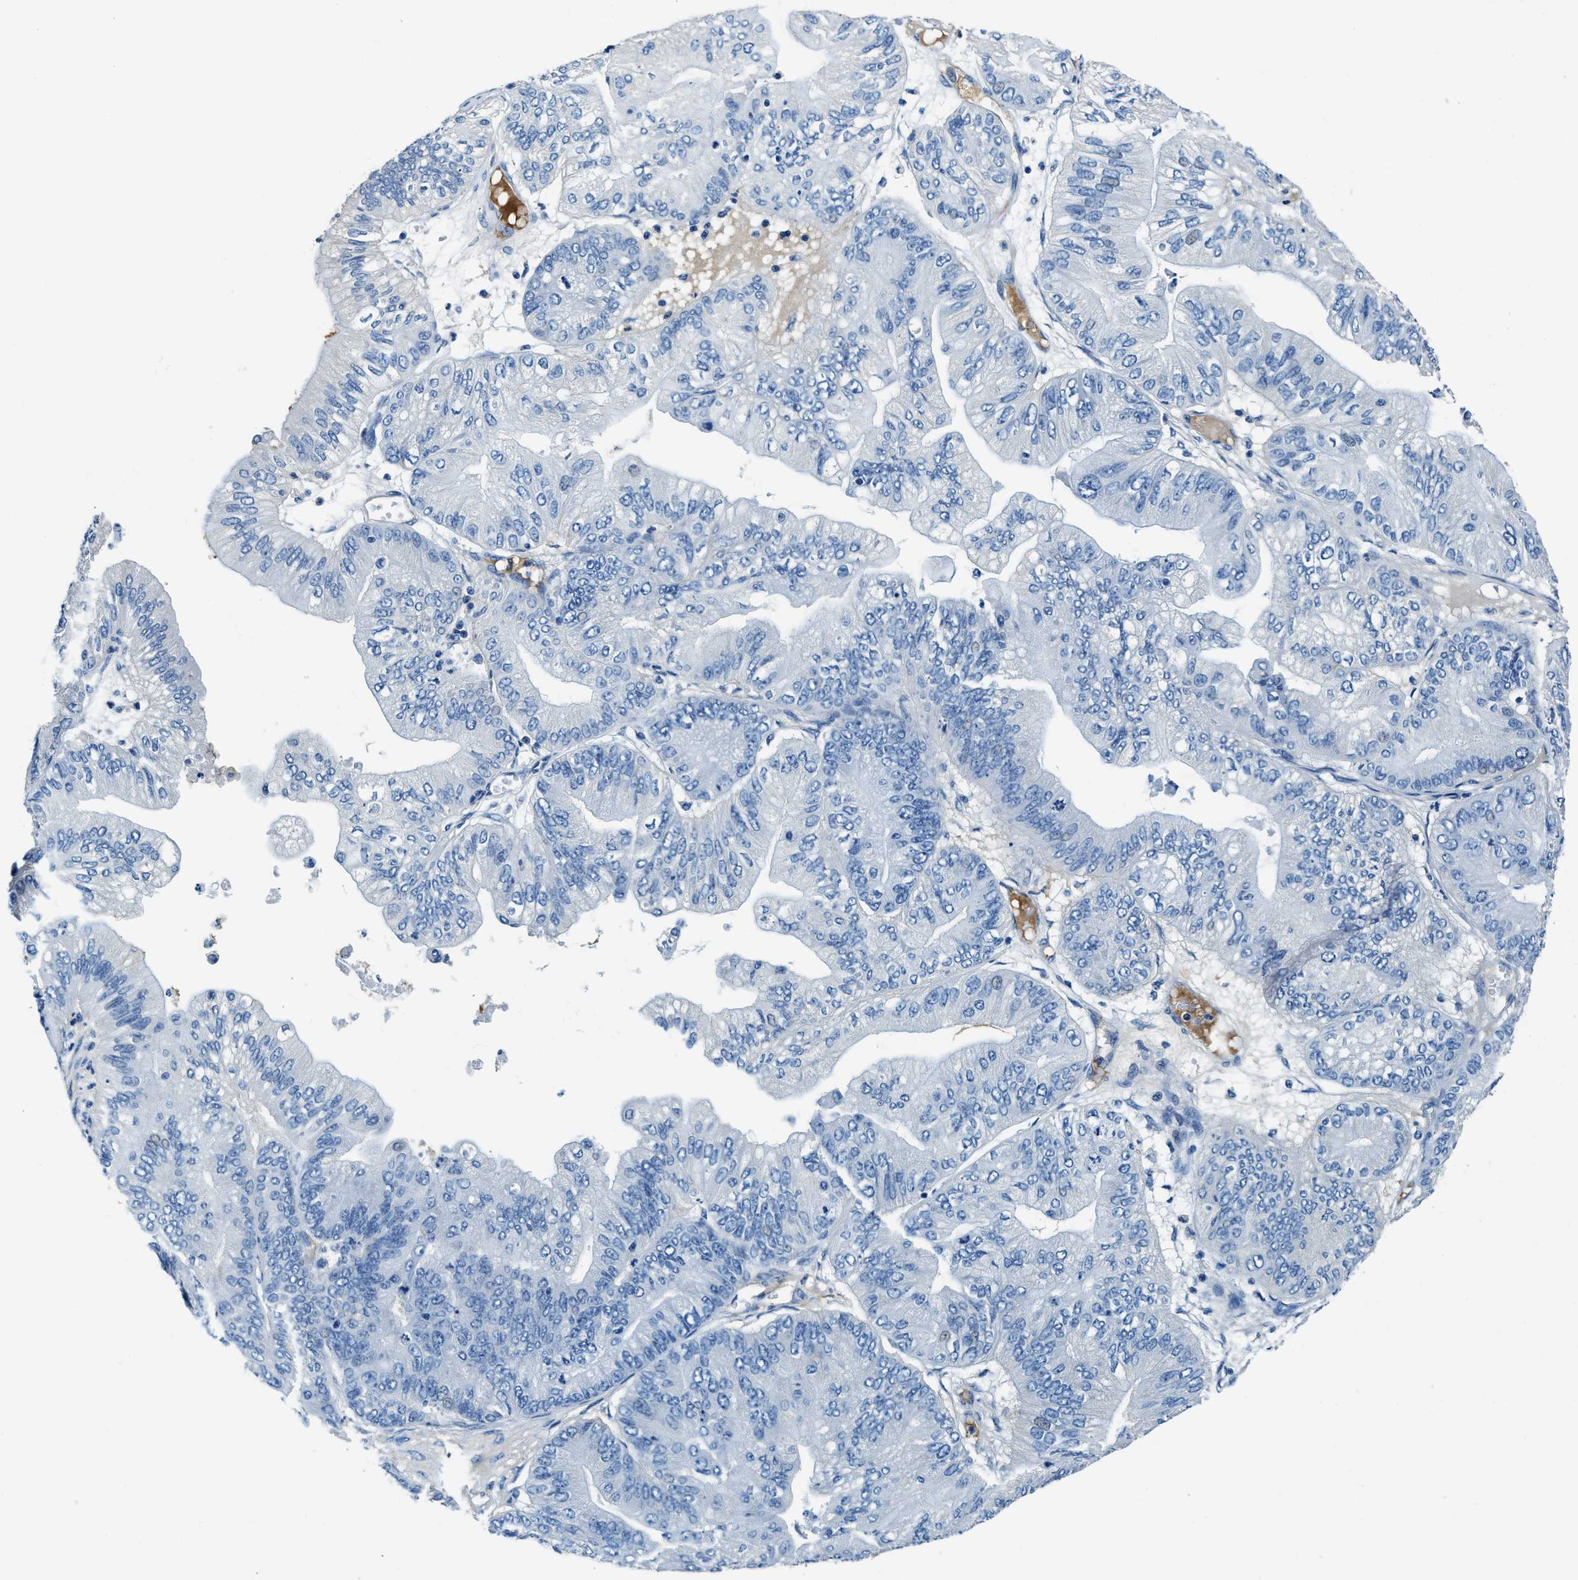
{"staining": {"intensity": "negative", "quantity": "none", "location": "none"}, "tissue": "ovarian cancer", "cell_type": "Tumor cells", "image_type": "cancer", "snomed": [{"axis": "morphology", "description": "Cystadenocarcinoma, mucinous, NOS"}, {"axis": "topography", "description": "Ovary"}], "caption": "Immunohistochemistry photomicrograph of neoplastic tissue: ovarian mucinous cystadenocarcinoma stained with DAB (3,3'-diaminobenzidine) shows no significant protein staining in tumor cells.", "gene": "TMEM186", "patient": {"sex": "female", "age": 61}}